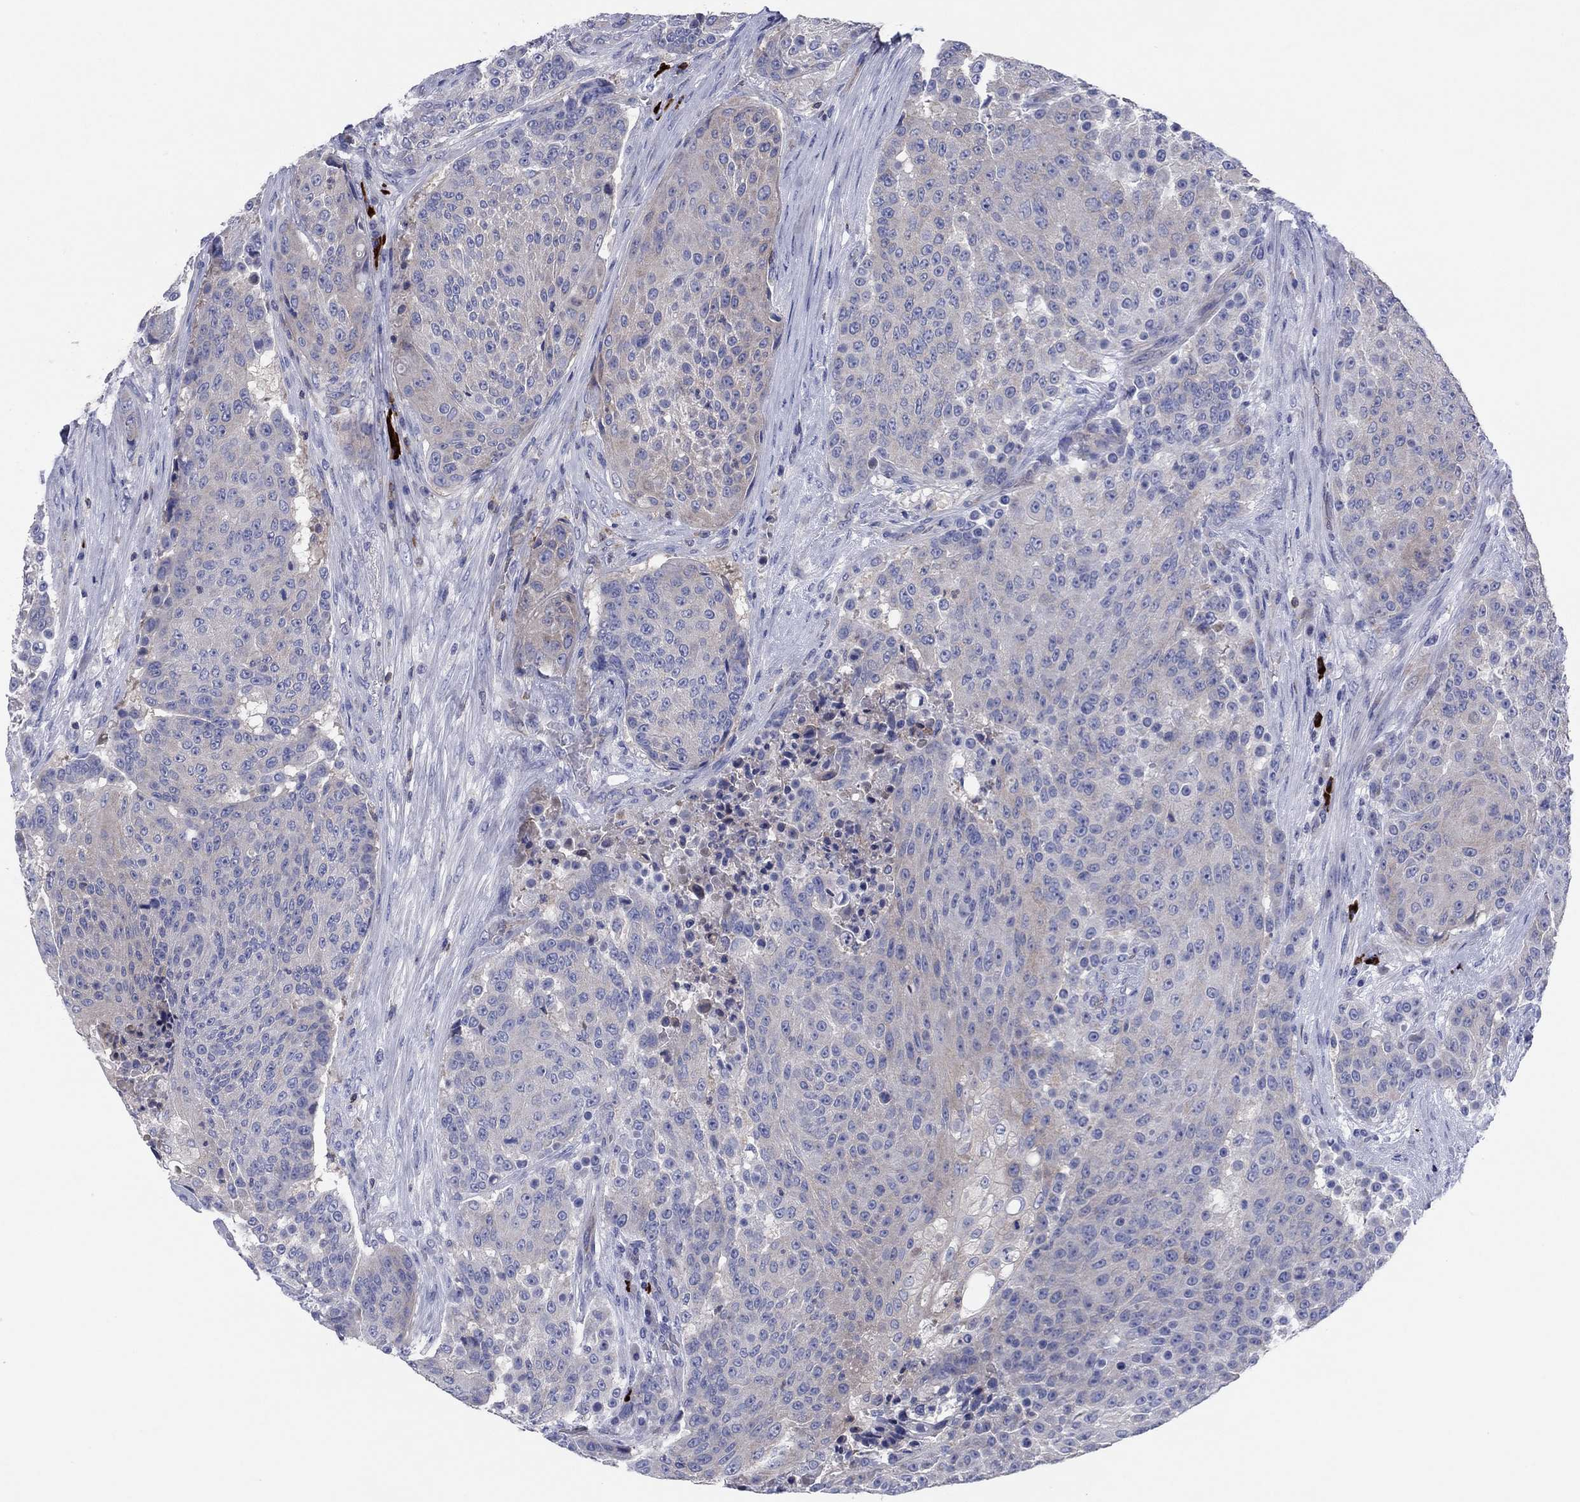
{"staining": {"intensity": "negative", "quantity": "none", "location": "none"}, "tissue": "urothelial cancer", "cell_type": "Tumor cells", "image_type": "cancer", "snomed": [{"axis": "morphology", "description": "Urothelial carcinoma, High grade"}, {"axis": "topography", "description": "Urinary bladder"}], "caption": "IHC histopathology image of urothelial cancer stained for a protein (brown), which reveals no staining in tumor cells.", "gene": "PVR", "patient": {"sex": "female", "age": 63}}